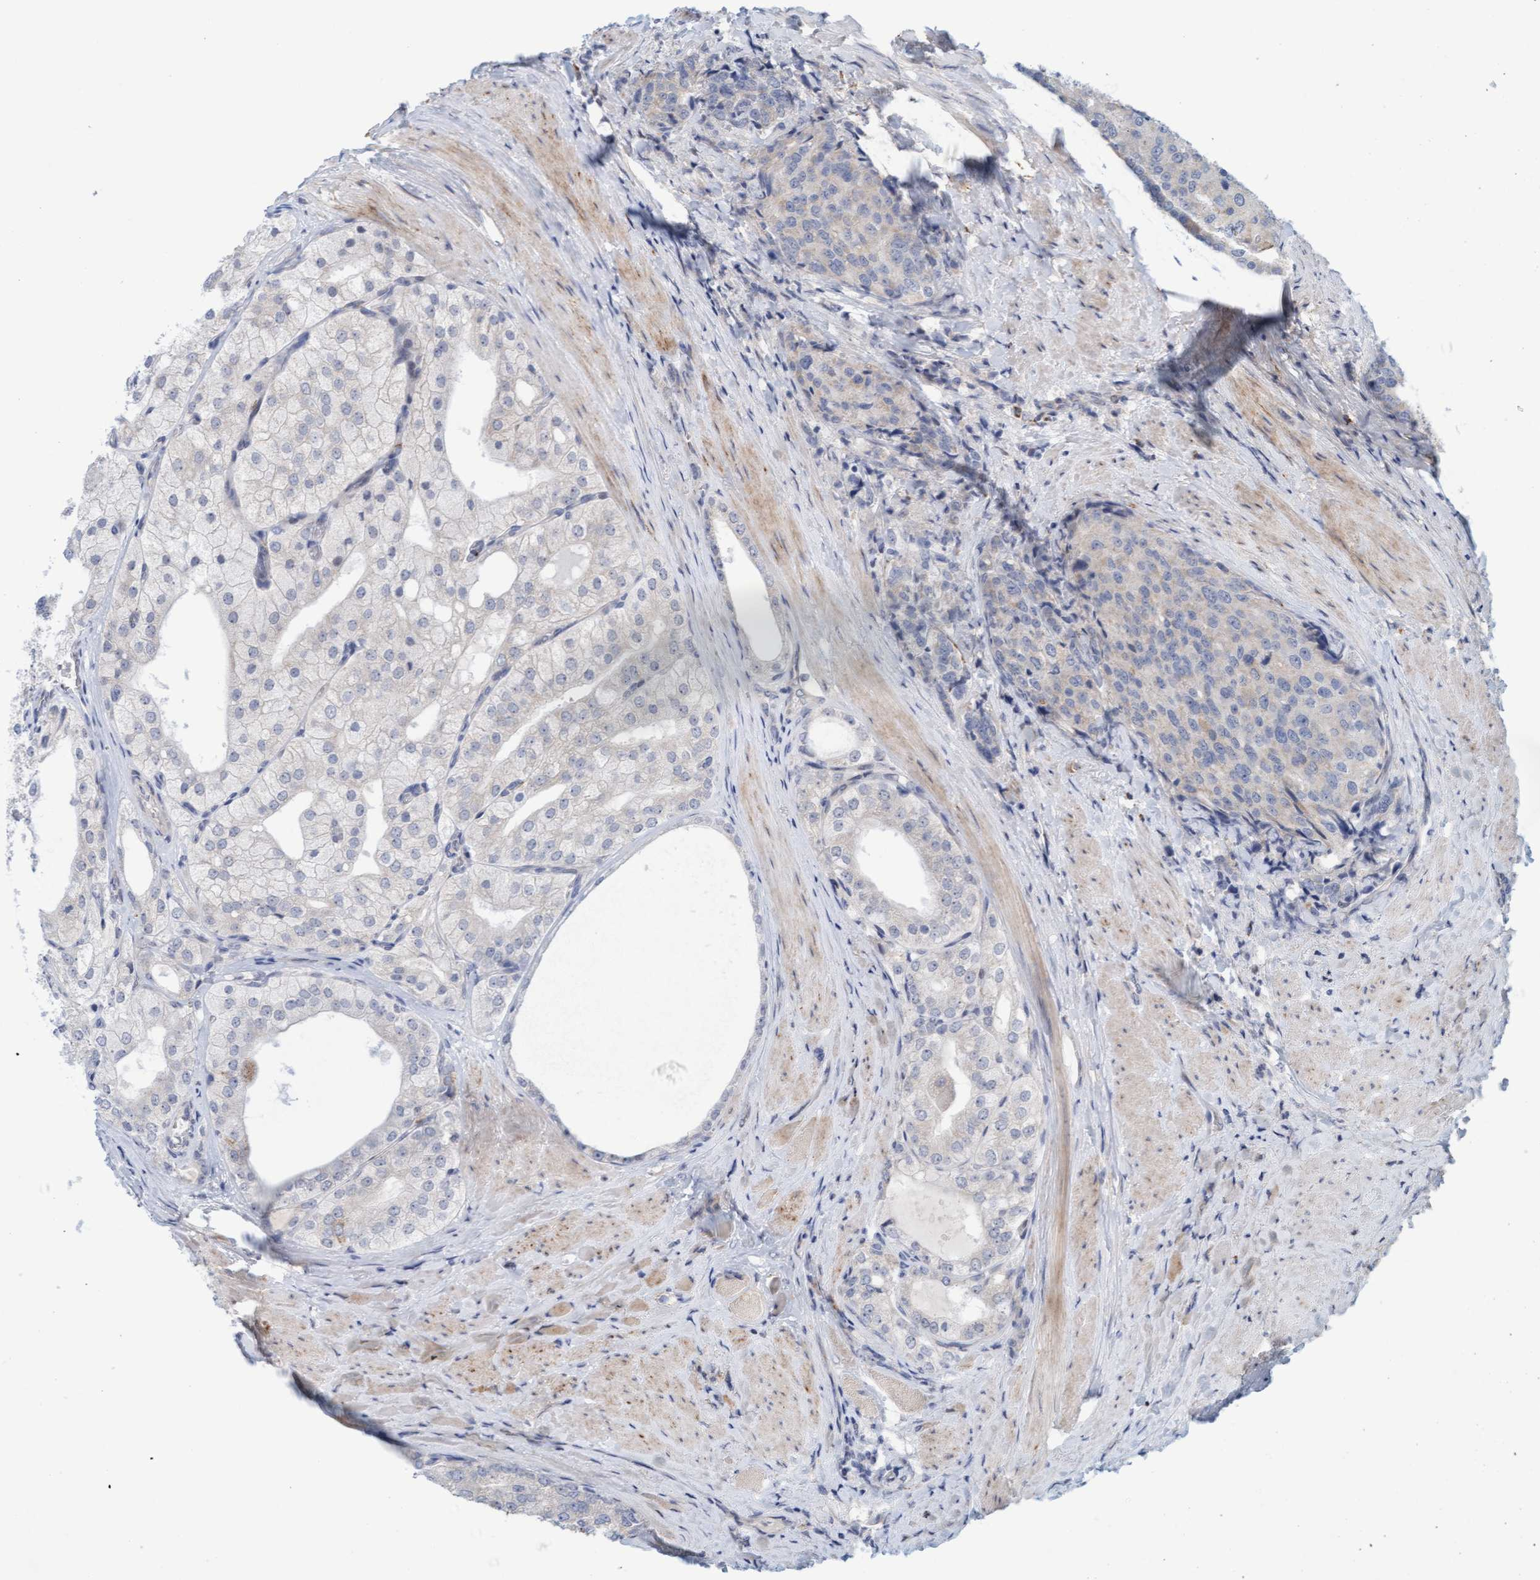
{"staining": {"intensity": "weak", "quantity": "<25%", "location": "cytoplasmic/membranous"}, "tissue": "prostate cancer", "cell_type": "Tumor cells", "image_type": "cancer", "snomed": [{"axis": "morphology", "description": "Adenocarcinoma, High grade"}, {"axis": "topography", "description": "Prostate"}], "caption": "Human prostate cancer stained for a protein using IHC reveals no expression in tumor cells.", "gene": "ZC3H3", "patient": {"sex": "male", "age": 50}}